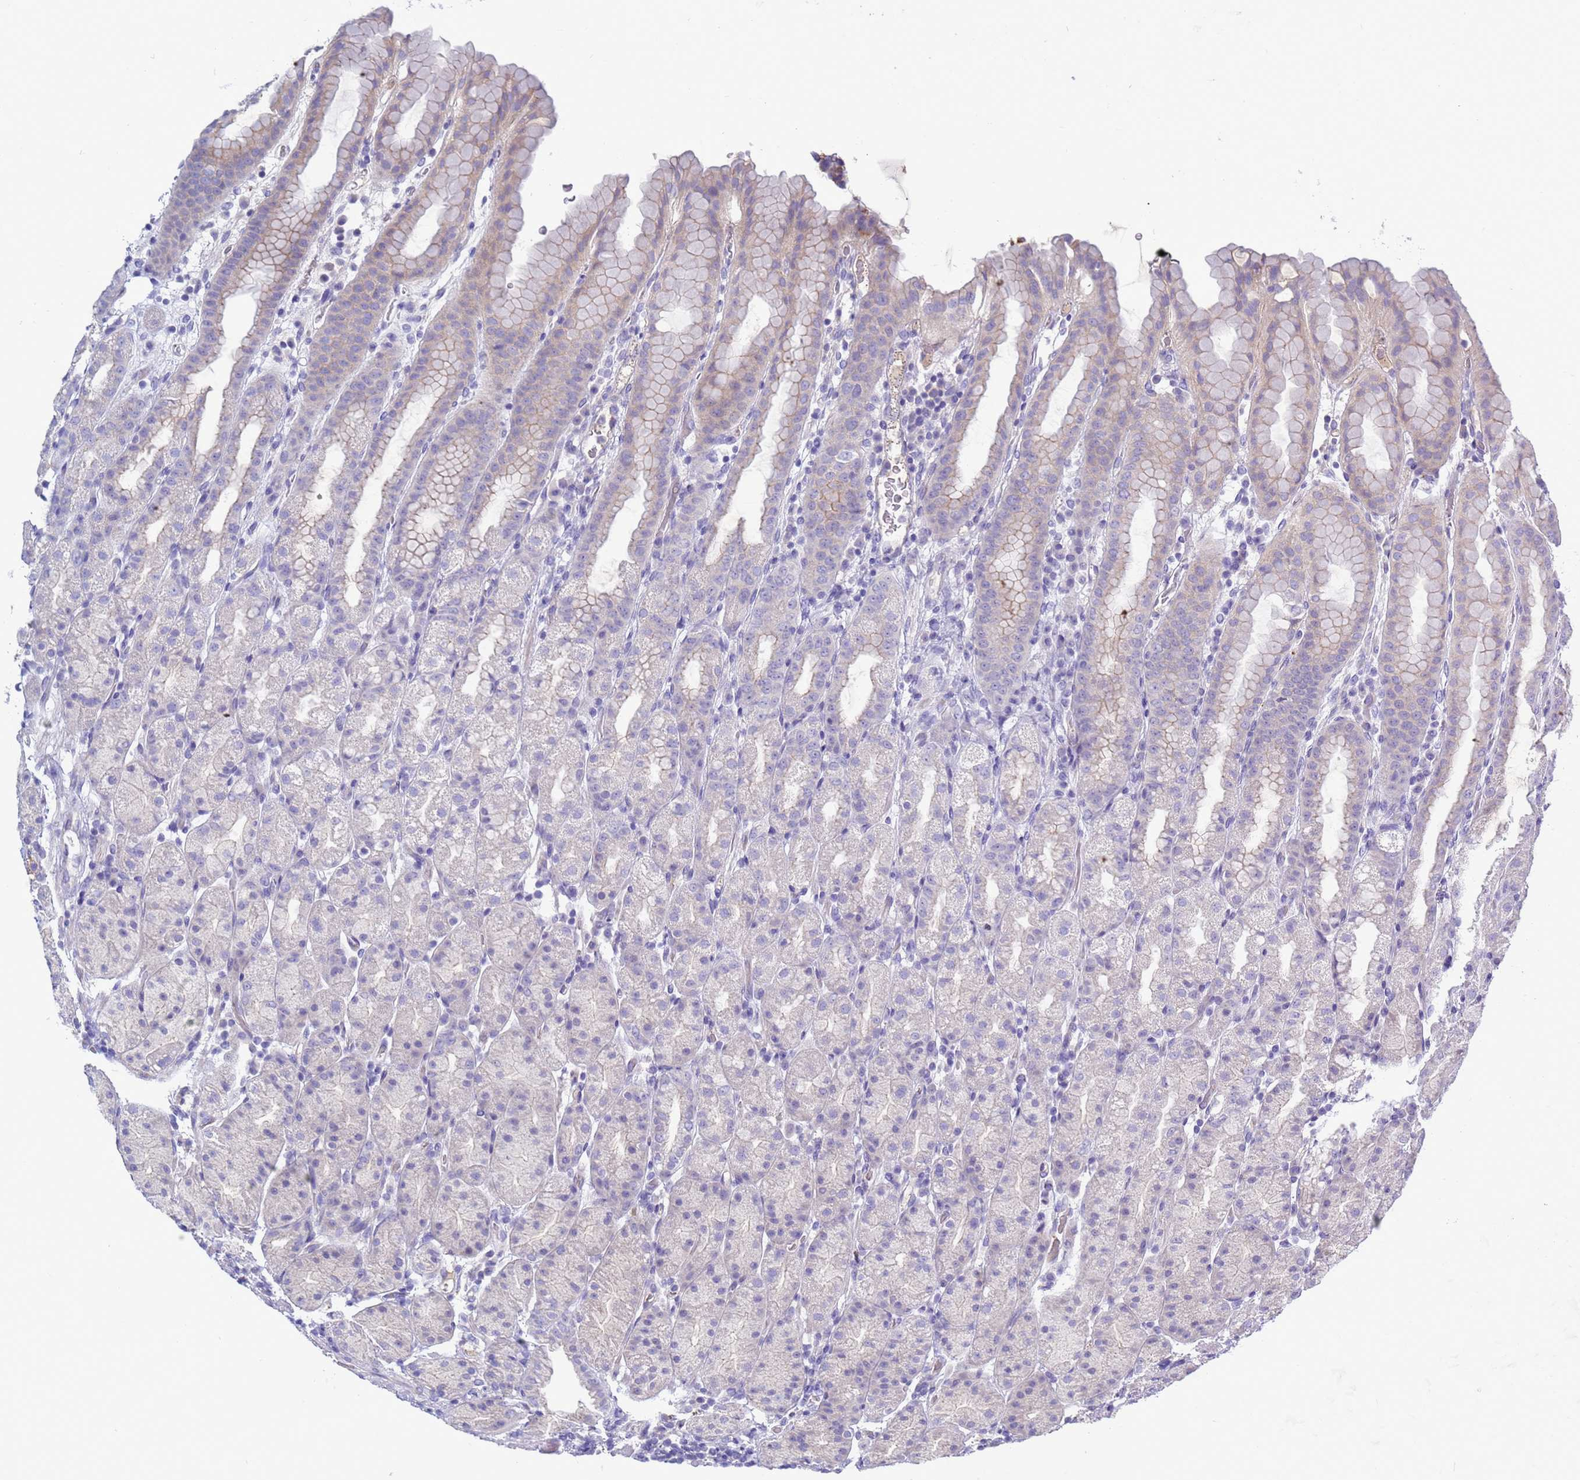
{"staining": {"intensity": "negative", "quantity": "none", "location": "none"}, "tissue": "stomach", "cell_type": "Glandular cells", "image_type": "normal", "snomed": [{"axis": "morphology", "description": "Normal tissue, NOS"}, {"axis": "topography", "description": "Stomach, upper"}, {"axis": "topography", "description": "Stomach, lower"}, {"axis": "topography", "description": "Small intestine"}], "caption": "Protein analysis of benign stomach displays no significant staining in glandular cells. The staining was performed using DAB (3,3'-diaminobenzidine) to visualize the protein expression in brown, while the nuclei were stained in blue with hematoxylin (Magnification: 20x).", "gene": "C4orf46", "patient": {"sex": "male", "age": 68}}